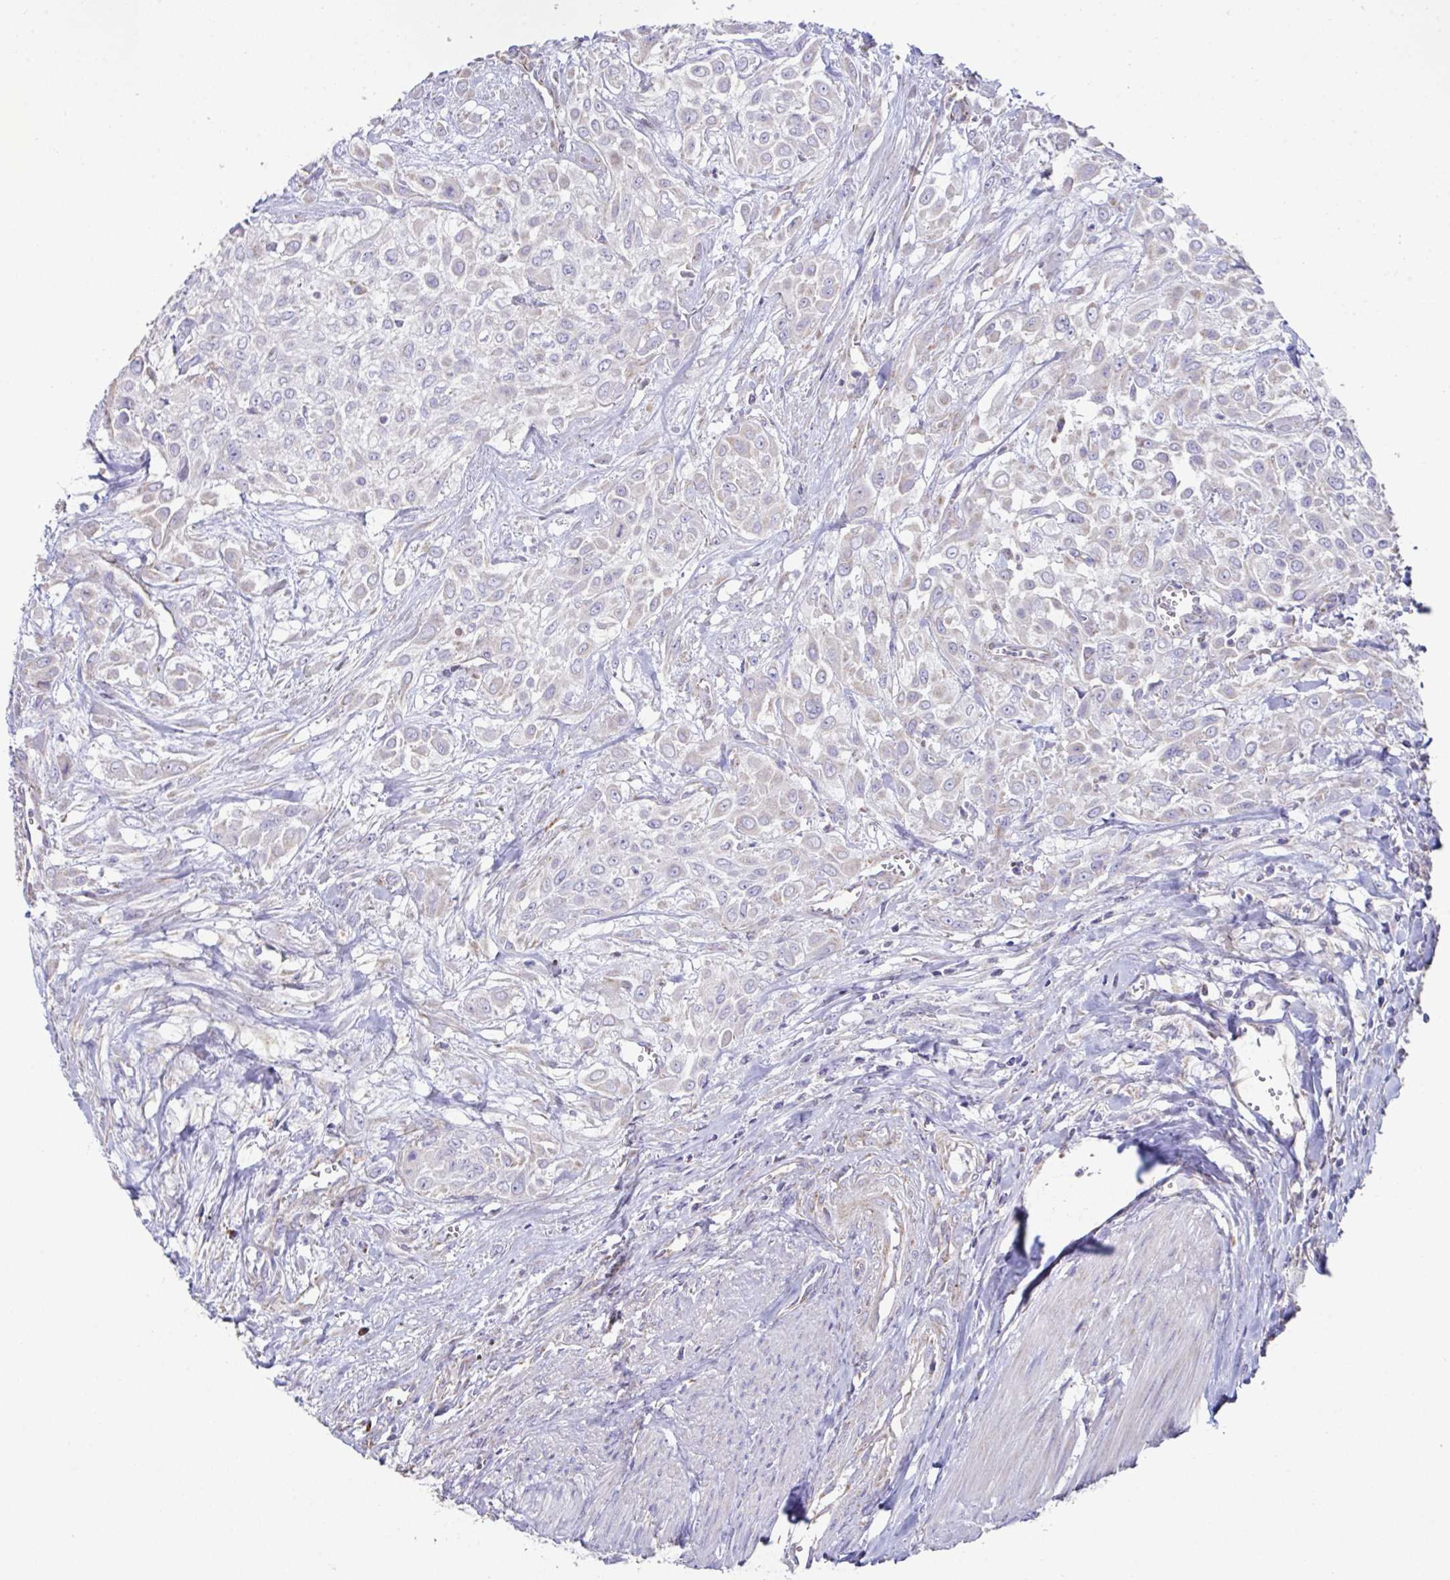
{"staining": {"intensity": "negative", "quantity": "none", "location": "none"}, "tissue": "urothelial cancer", "cell_type": "Tumor cells", "image_type": "cancer", "snomed": [{"axis": "morphology", "description": "Urothelial carcinoma, High grade"}, {"axis": "topography", "description": "Urinary bladder"}], "caption": "An IHC histopathology image of high-grade urothelial carcinoma is shown. There is no staining in tumor cells of high-grade urothelial carcinoma. (DAB (3,3'-diaminobenzidine) immunohistochemistry (IHC), high magnification).", "gene": "DOK7", "patient": {"sex": "male", "age": 57}}